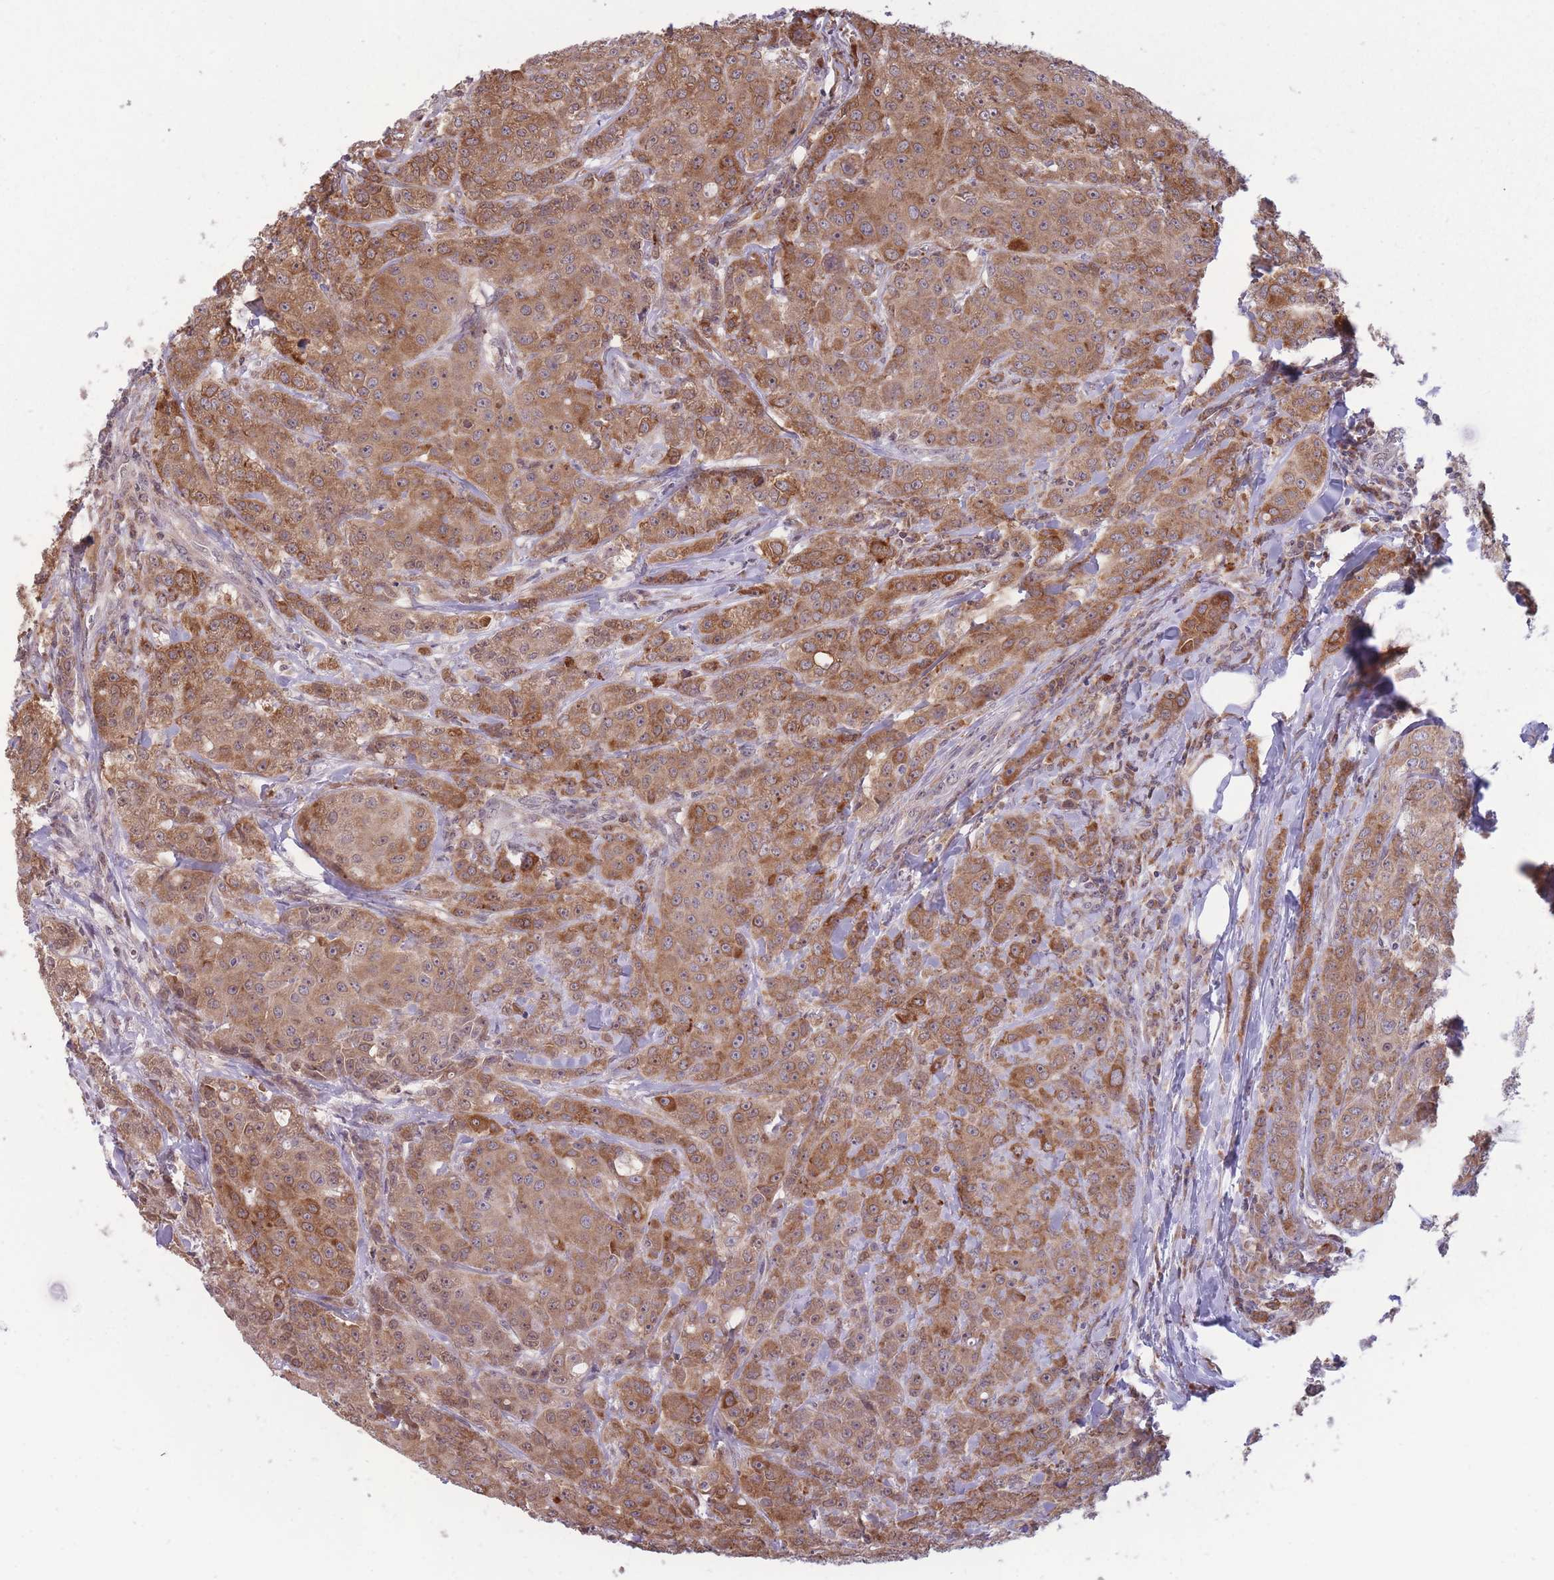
{"staining": {"intensity": "moderate", "quantity": ">75%", "location": "cytoplasmic/membranous"}, "tissue": "breast cancer", "cell_type": "Tumor cells", "image_type": "cancer", "snomed": [{"axis": "morphology", "description": "Duct carcinoma"}, {"axis": "topography", "description": "Breast"}], "caption": "This is a micrograph of immunohistochemistry staining of intraductal carcinoma (breast), which shows moderate staining in the cytoplasmic/membranous of tumor cells.", "gene": "TMEM121", "patient": {"sex": "female", "age": 43}}